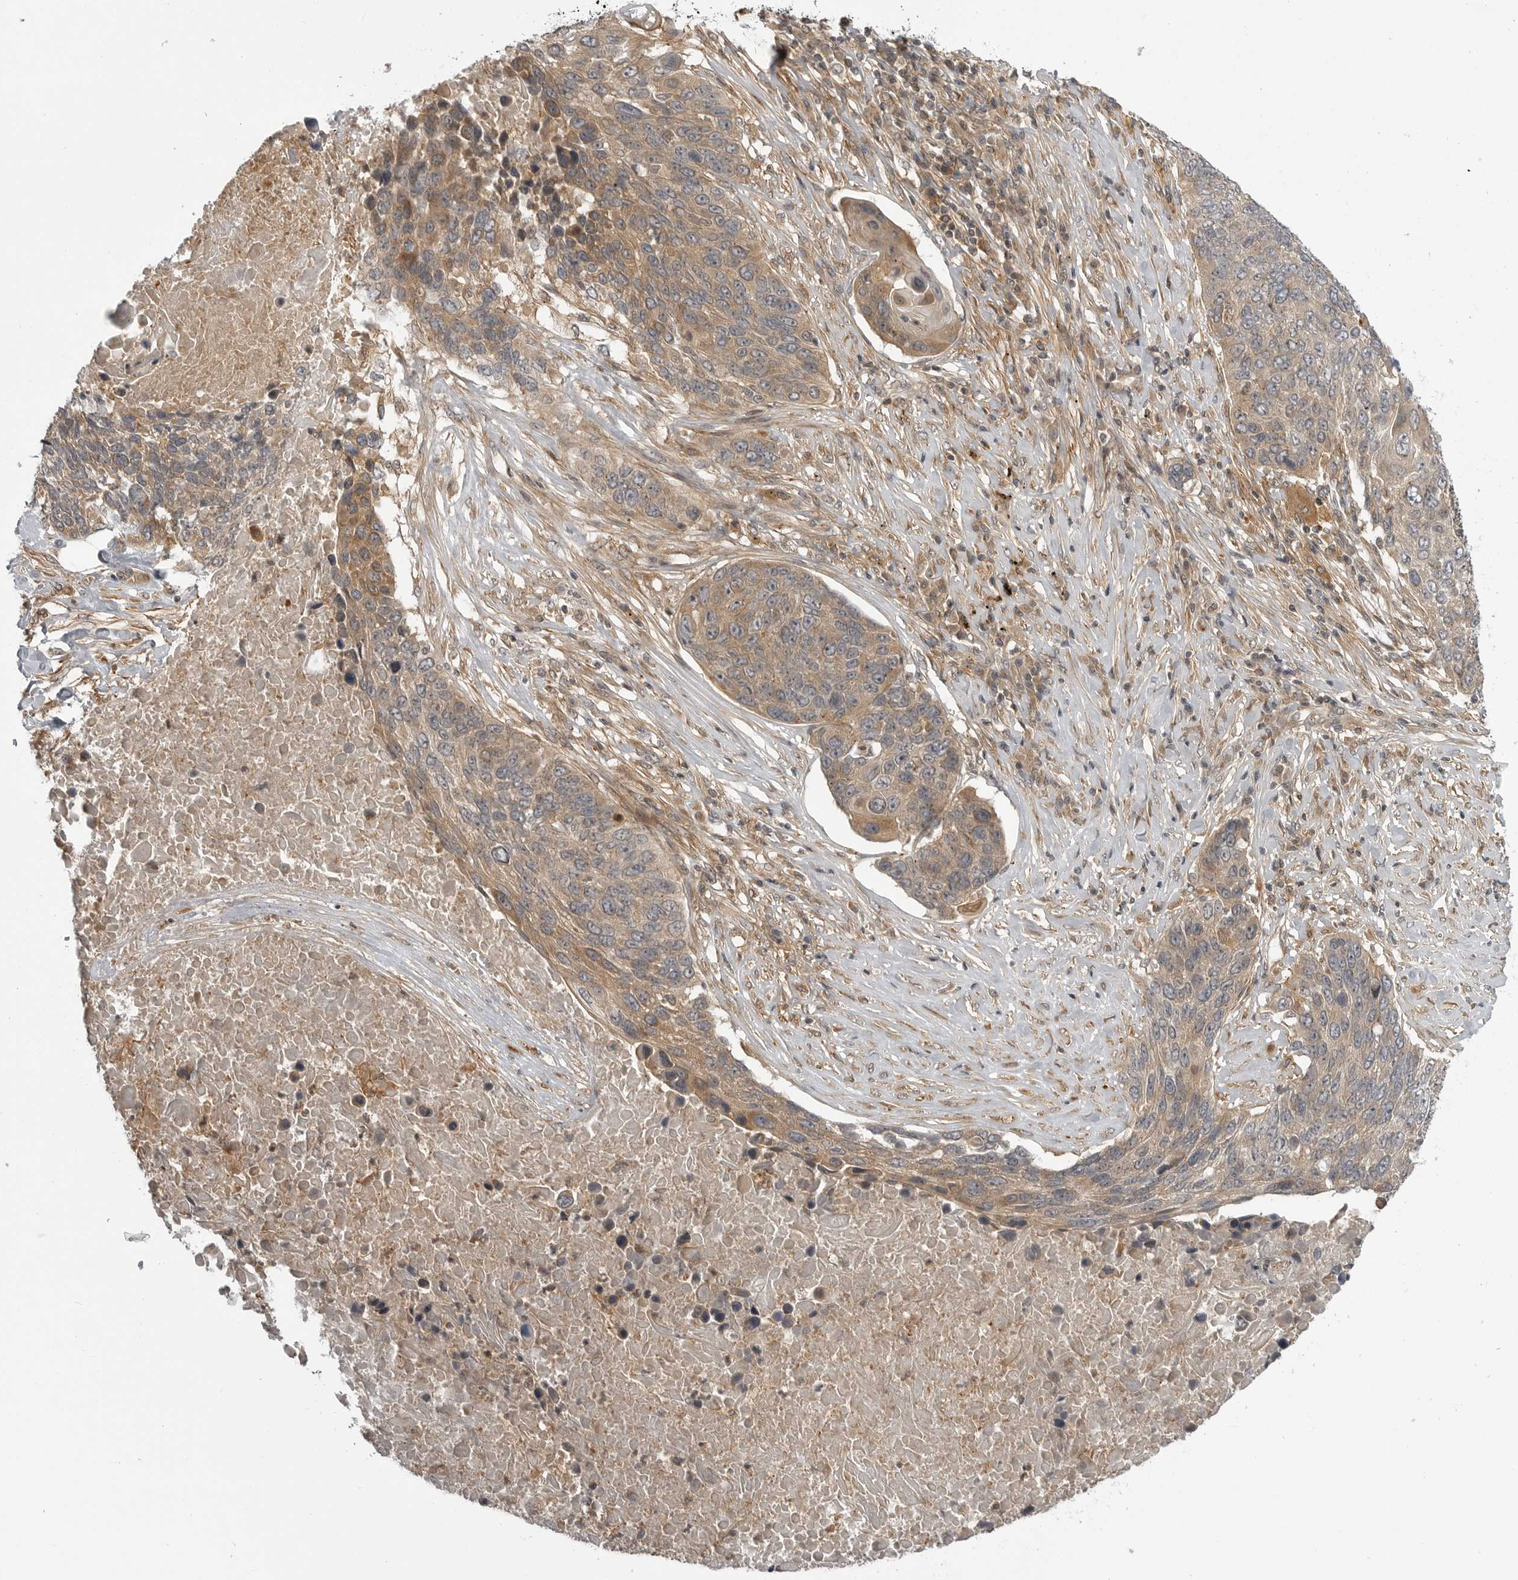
{"staining": {"intensity": "moderate", "quantity": "25%-75%", "location": "cytoplasmic/membranous"}, "tissue": "lung cancer", "cell_type": "Tumor cells", "image_type": "cancer", "snomed": [{"axis": "morphology", "description": "Squamous cell carcinoma, NOS"}, {"axis": "topography", "description": "Lung"}], "caption": "An immunohistochemistry (IHC) image of neoplastic tissue is shown. Protein staining in brown labels moderate cytoplasmic/membranous positivity in lung cancer (squamous cell carcinoma) within tumor cells.", "gene": "LRRC45", "patient": {"sex": "male", "age": 66}}